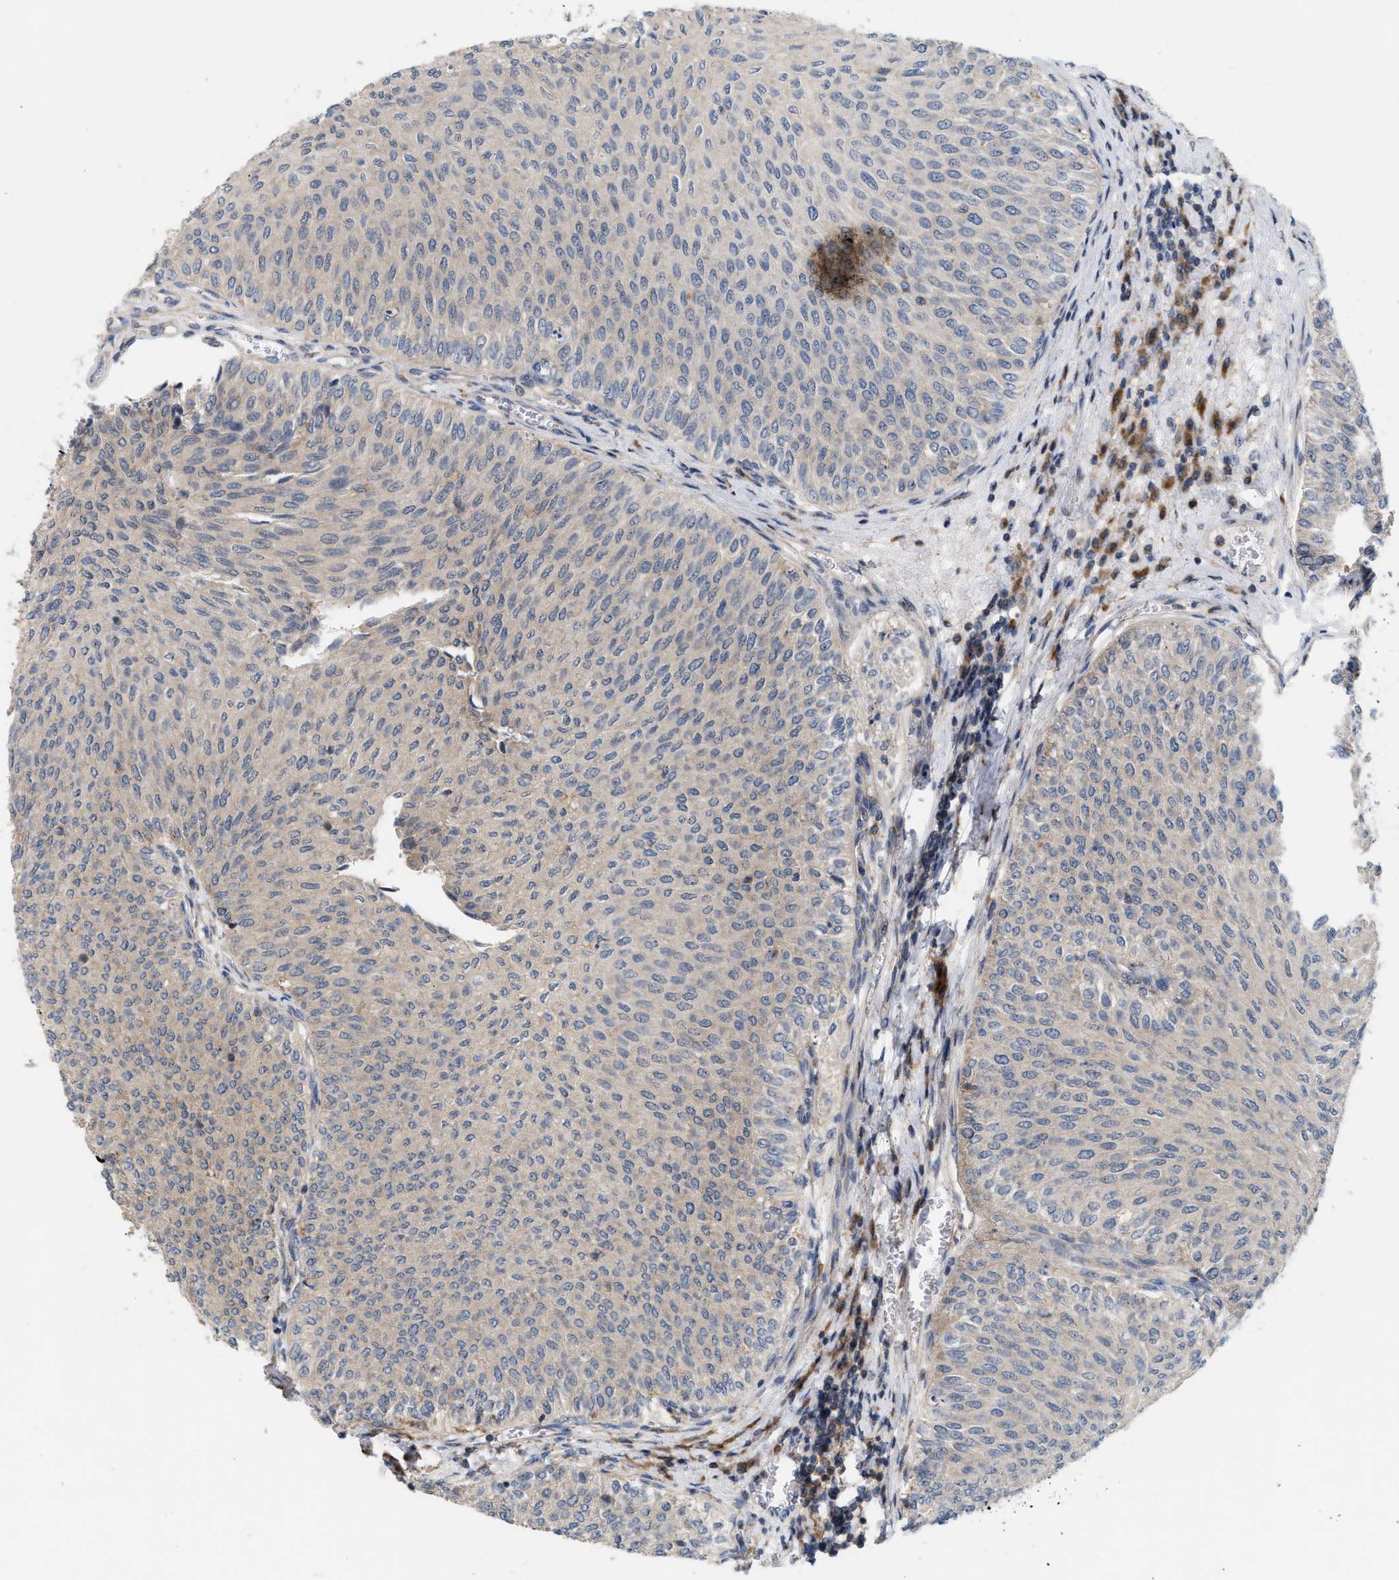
{"staining": {"intensity": "weak", "quantity": "25%-75%", "location": "cytoplasmic/membranous"}, "tissue": "urothelial cancer", "cell_type": "Tumor cells", "image_type": "cancer", "snomed": [{"axis": "morphology", "description": "Urothelial carcinoma, Low grade"}, {"axis": "topography", "description": "Urinary bladder"}], "caption": "Immunohistochemical staining of urothelial carcinoma (low-grade) reveals low levels of weak cytoplasmic/membranous expression in about 25%-75% of tumor cells.", "gene": "DBNL", "patient": {"sex": "male", "age": 78}}